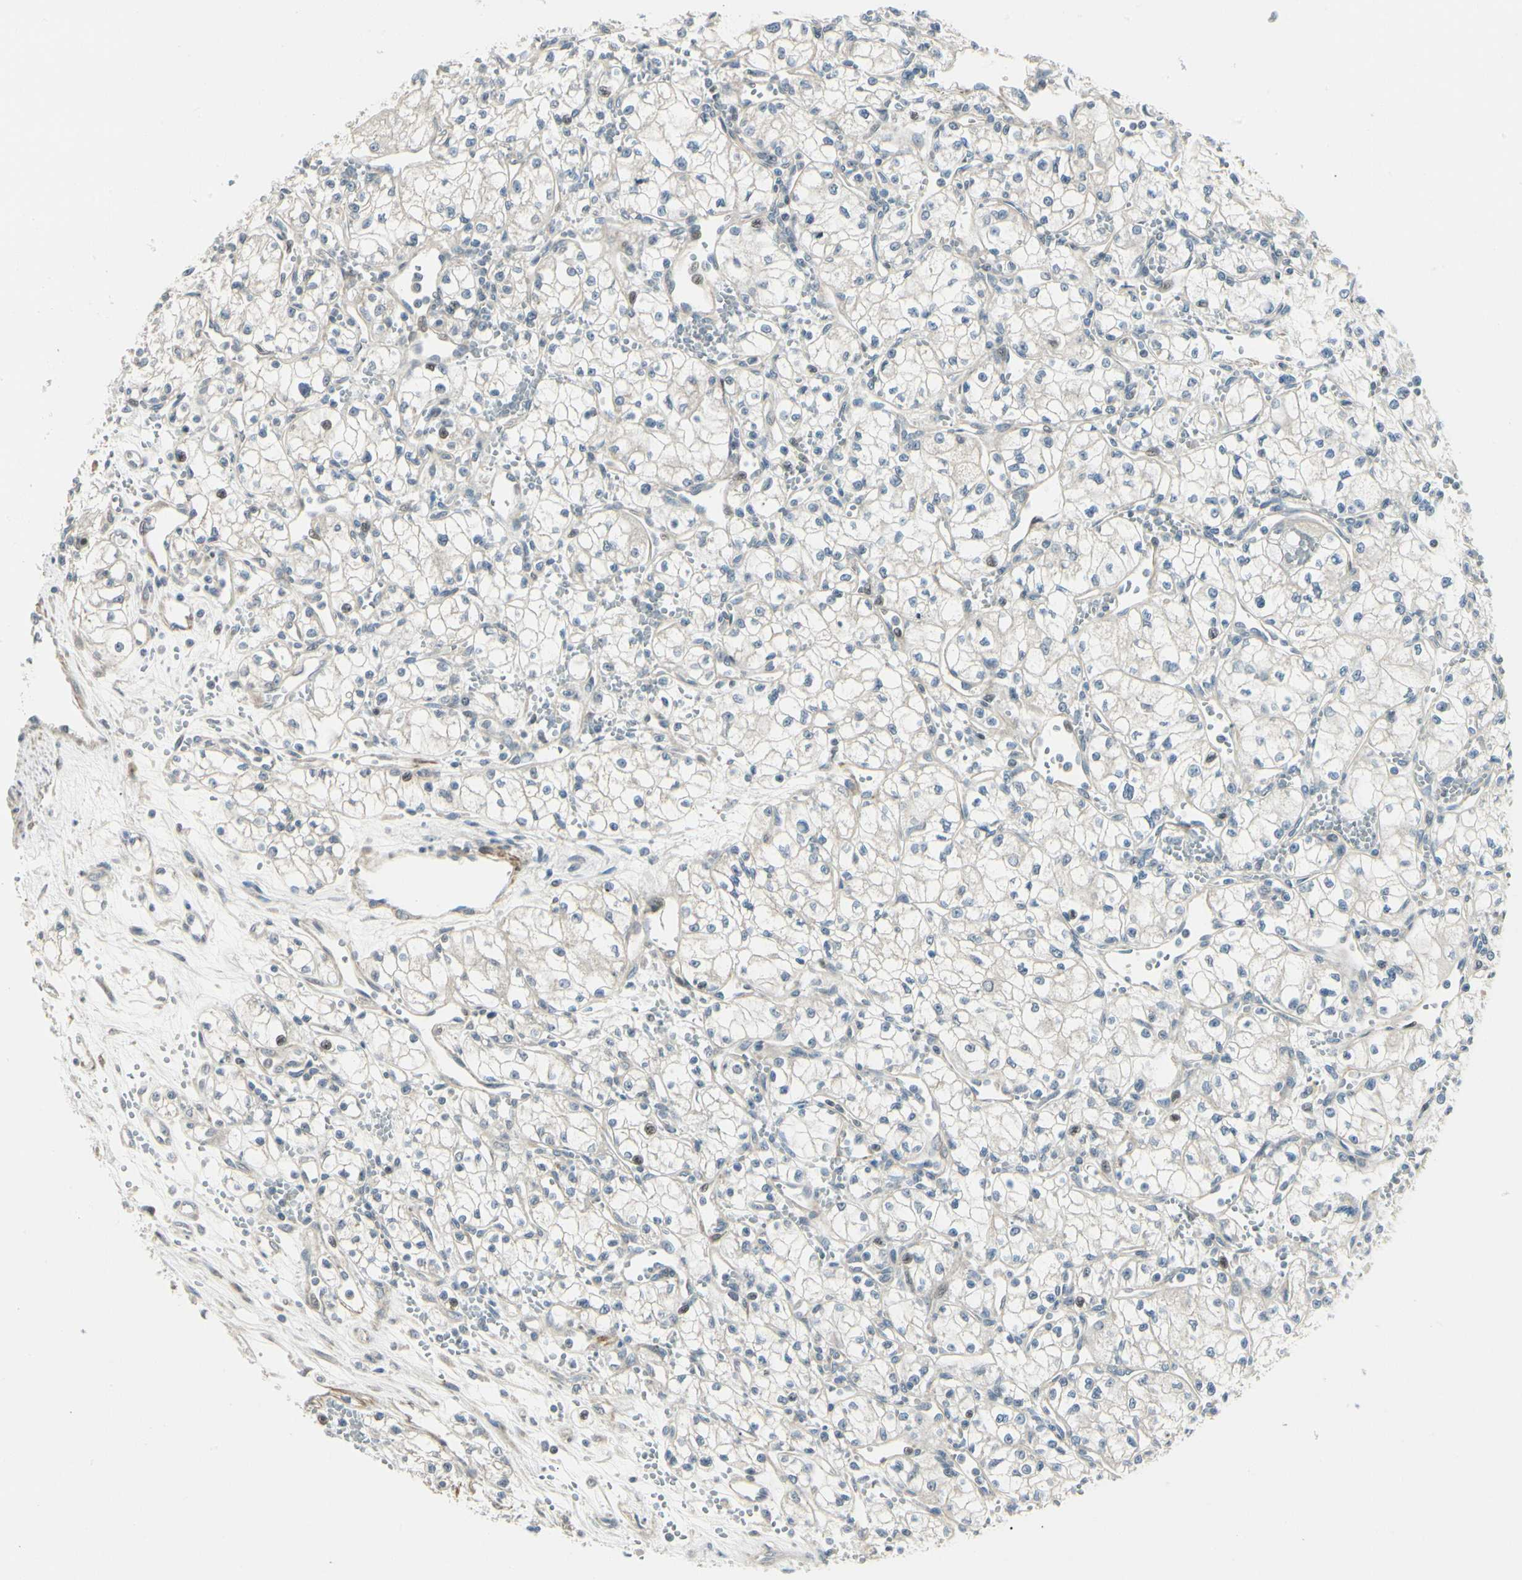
{"staining": {"intensity": "negative", "quantity": "none", "location": "none"}, "tissue": "renal cancer", "cell_type": "Tumor cells", "image_type": "cancer", "snomed": [{"axis": "morphology", "description": "Normal tissue, NOS"}, {"axis": "morphology", "description": "Adenocarcinoma, NOS"}, {"axis": "topography", "description": "Kidney"}], "caption": "Renal adenocarcinoma was stained to show a protein in brown. There is no significant expression in tumor cells.", "gene": "P4HA3", "patient": {"sex": "male", "age": 59}}